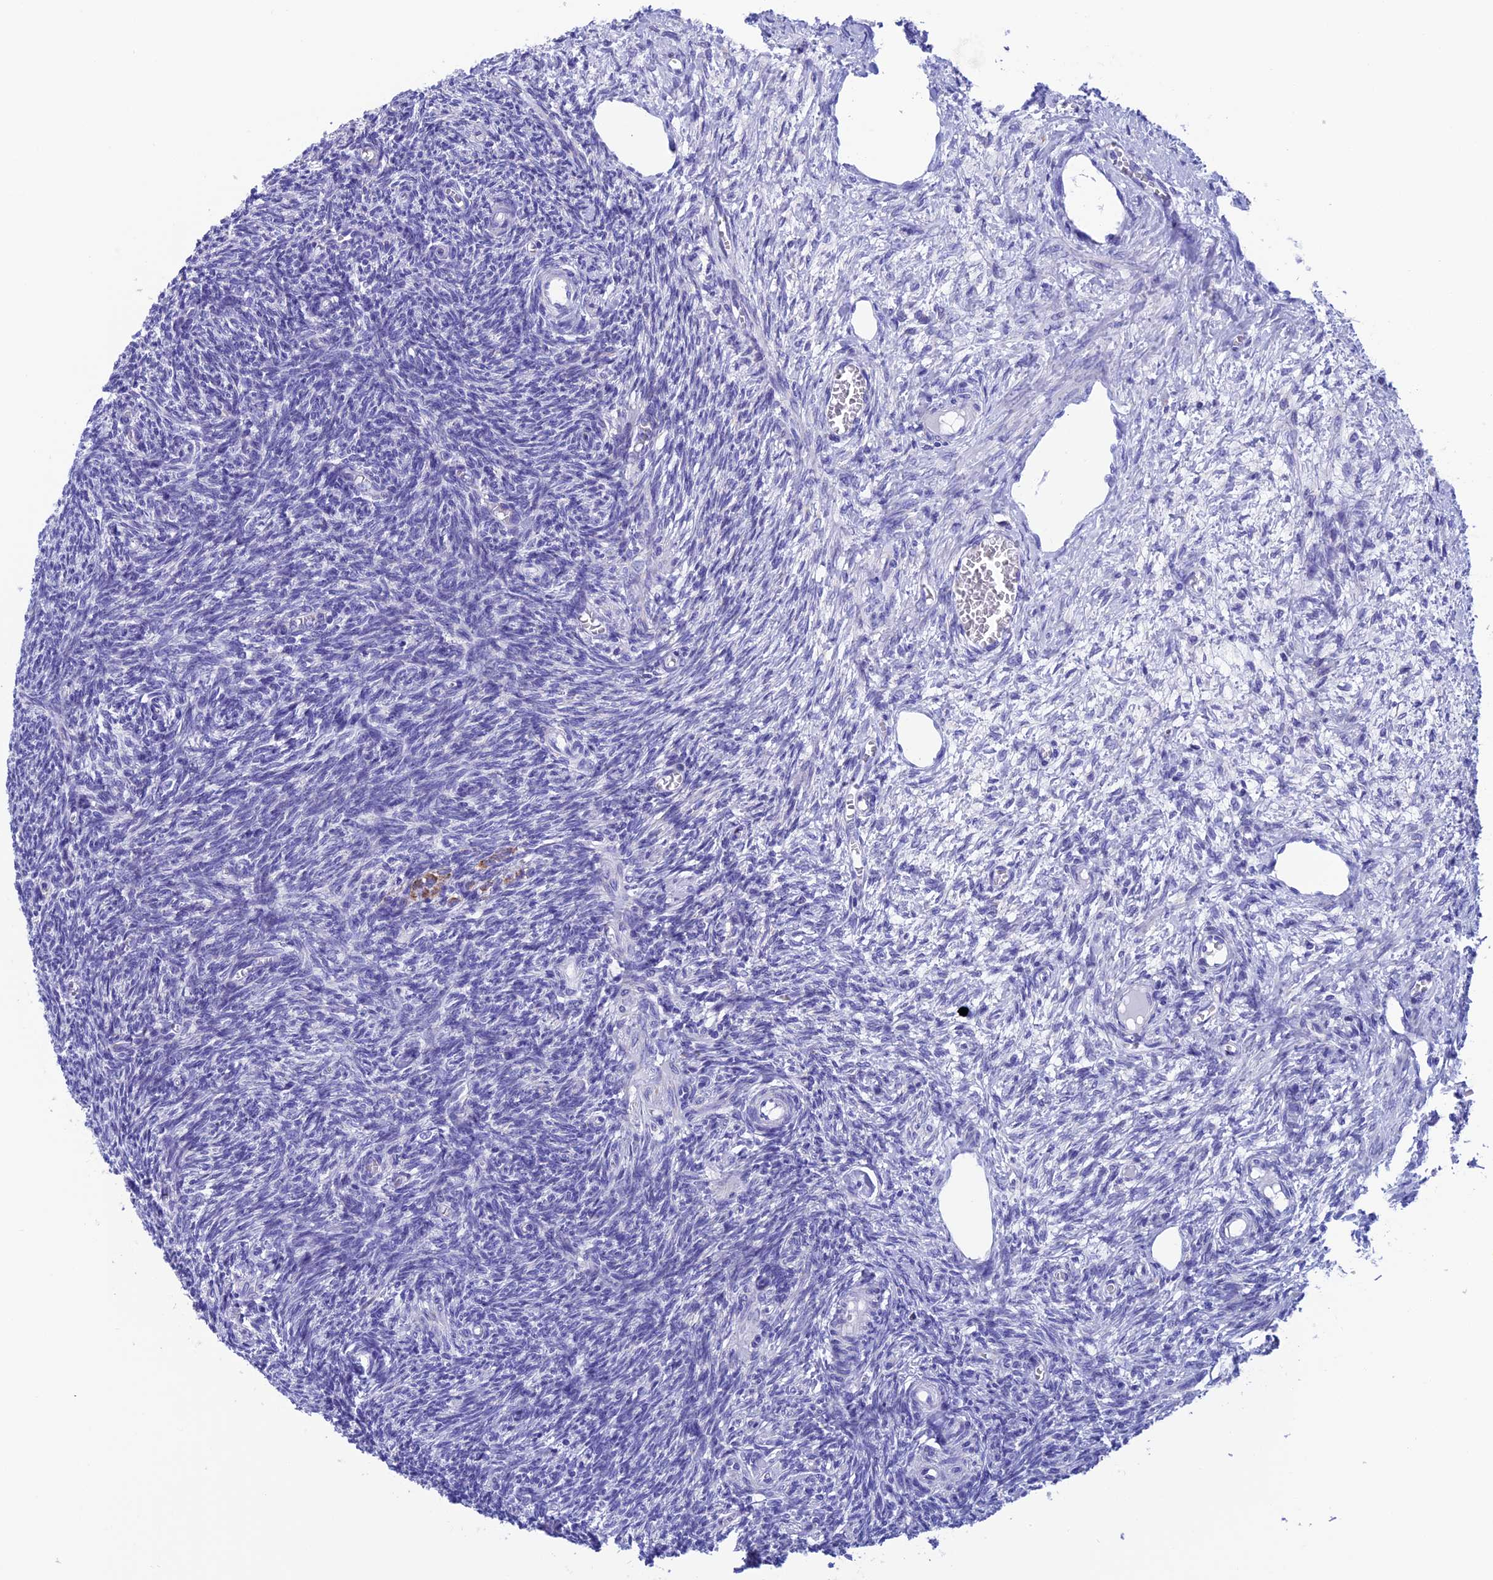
{"staining": {"intensity": "negative", "quantity": "none", "location": "none"}, "tissue": "ovary", "cell_type": "Follicle cells", "image_type": "normal", "snomed": [{"axis": "morphology", "description": "Normal tissue, NOS"}, {"axis": "topography", "description": "Ovary"}], "caption": "This image is of normal ovary stained with immunohistochemistry to label a protein in brown with the nuclei are counter-stained blue. There is no staining in follicle cells. Brightfield microscopy of immunohistochemistry (IHC) stained with DAB (brown) and hematoxylin (blue), captured at high magnification.", "gene": "NXPE4", "patient": {"sex": "female", "age": 27}}